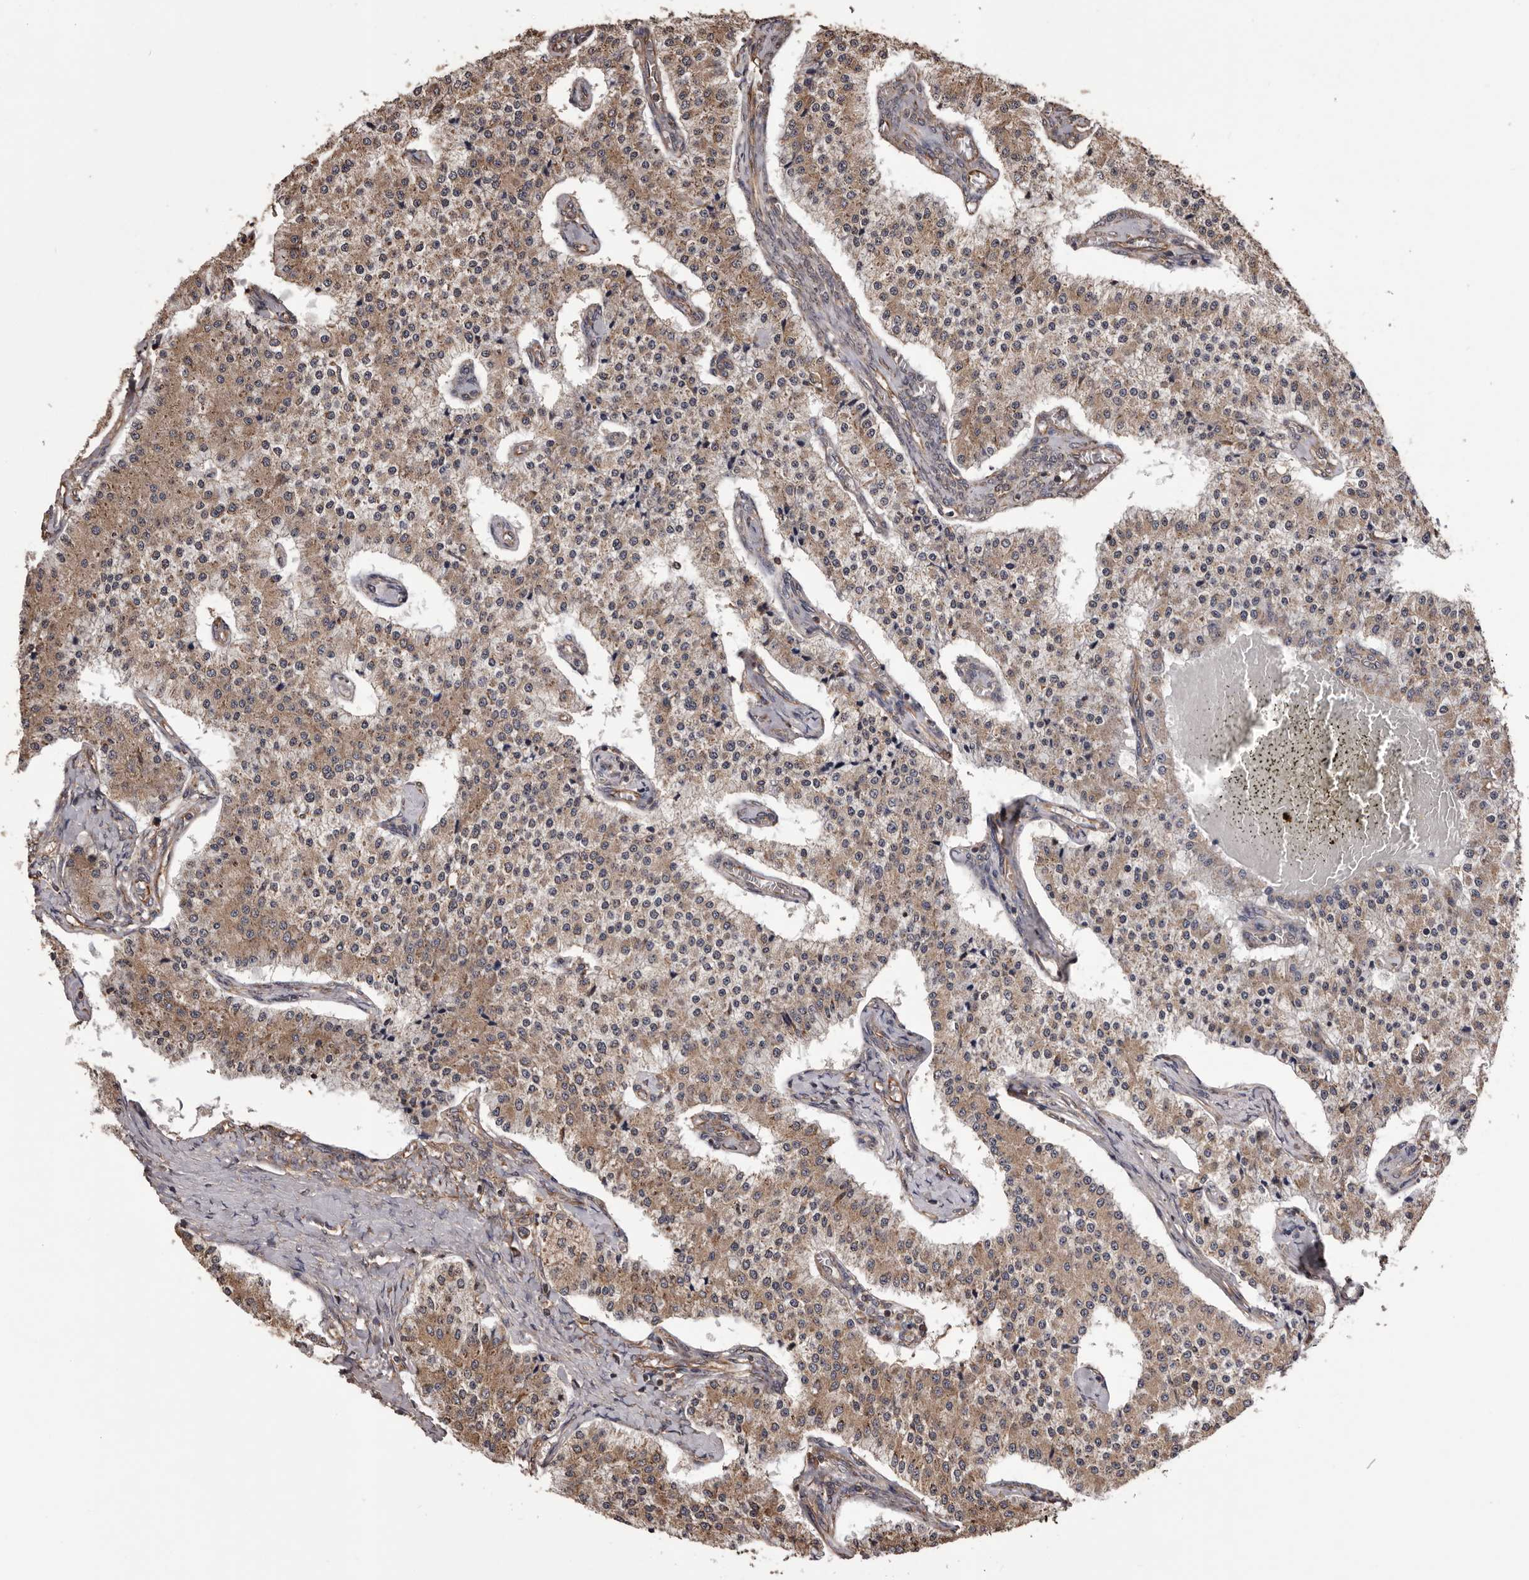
{"staining": {"intensity": "weak", "quantity": ">75%", "location": "cytoplasmic/membranous"}, "tissue": "carcinoid", "cell_type": "Tumor cells", "image_type": "cancer", "snomed": [{"axis": "morphology", "description": "Carcinoid, malignant, NOS"}, {"axis": "topography", "description": "Colon"}], "caption": "Immunohistochemical staining of carcinoid (malignant) shows low levels of weak cytoplasmic/membranous protein staining in about >75% of tumor cells.", "gene": "CEP104", "patient": {"sex": "female", "age": 52}}